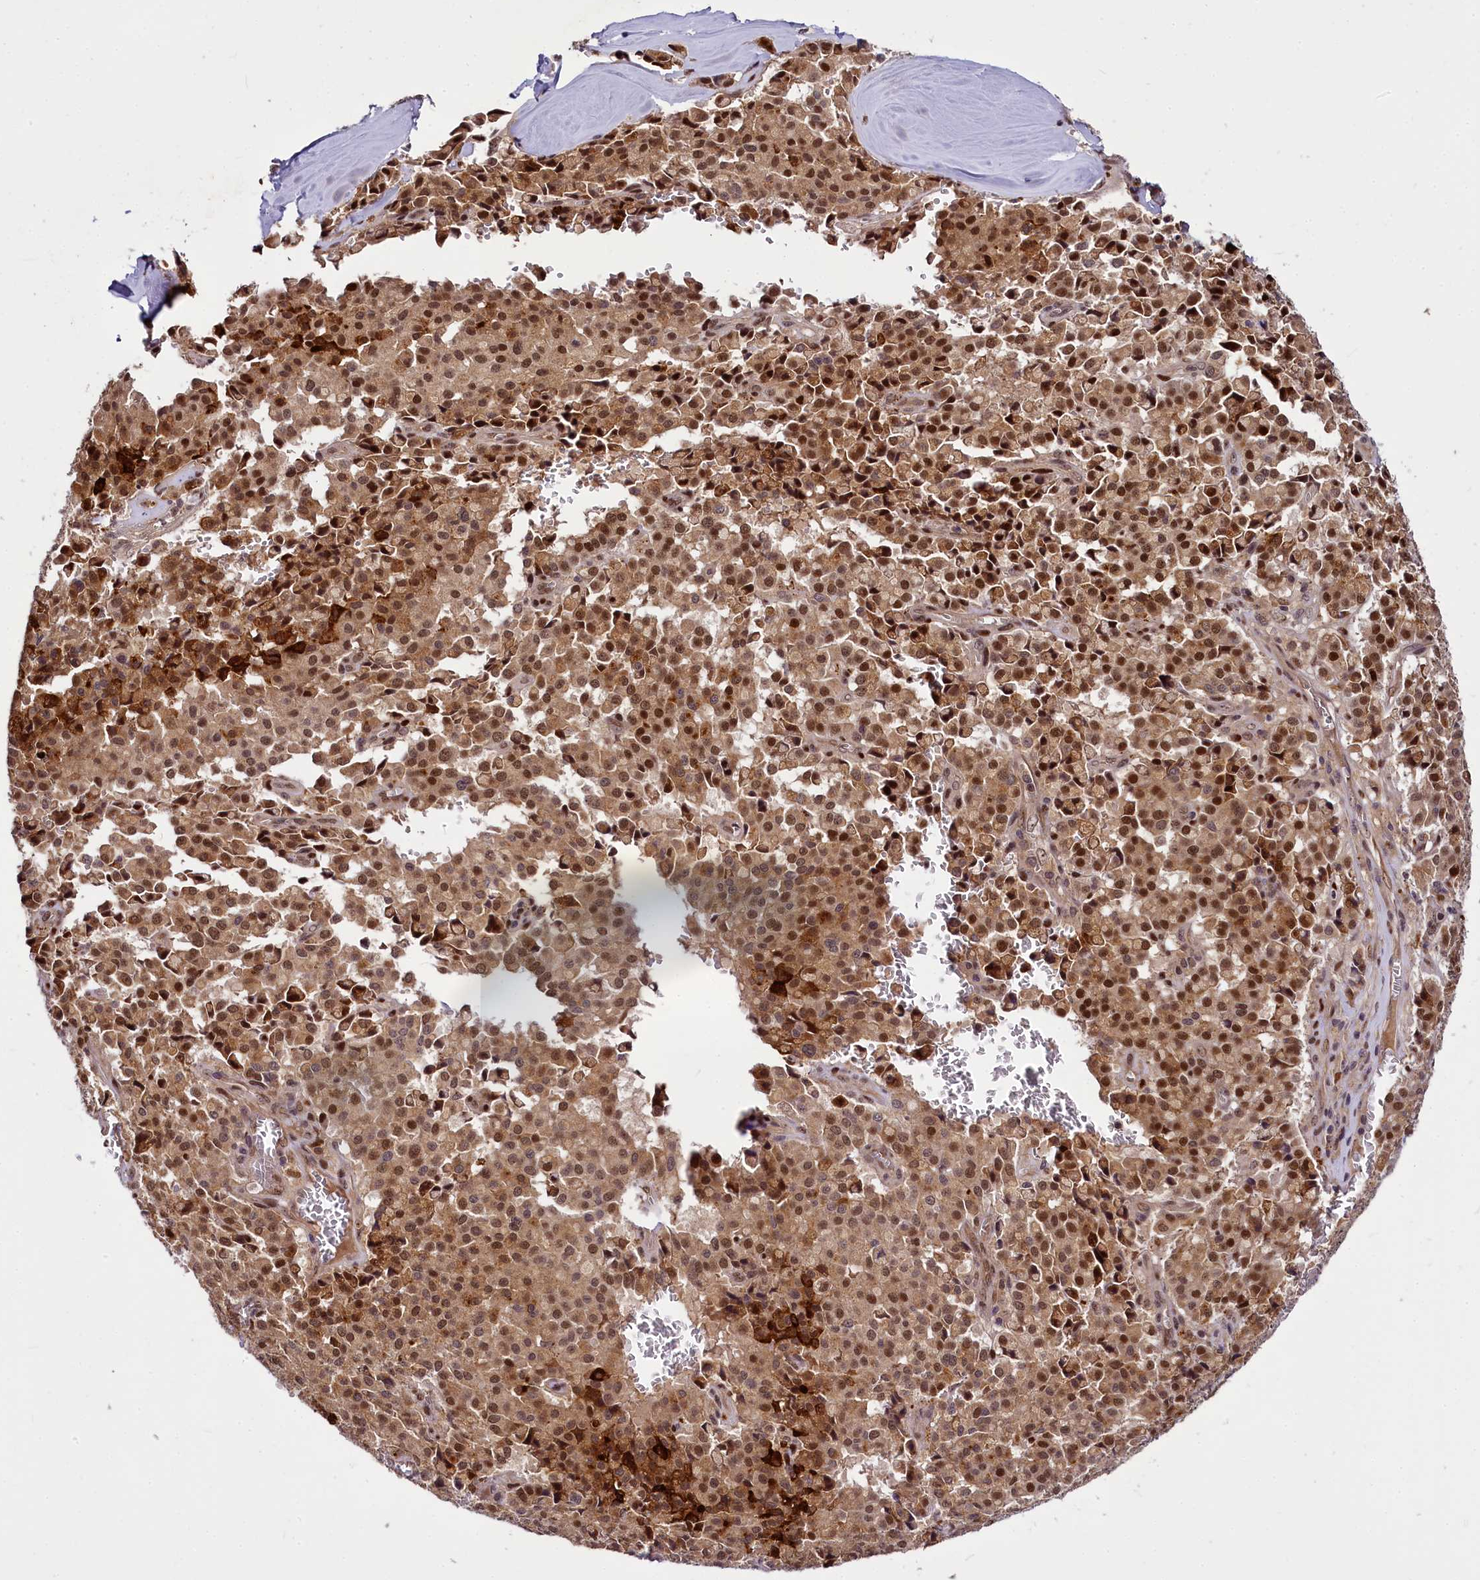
{"staining": {"intensity": "strong", "quantity": ">75%", "location": "cytoplasmic/membranous,nuclear"}, "tissue": "pancreatic cancer", "cell_type": "Tumor cells", "image_type": "cancer", "snomed": [{"axis": "morphology", "description": "Adenocarcinoma, NOS"}, {"axis": "topography", "description": "Pancreas"}], "caption": "Pancreatic cancer (adenocarcinoma) tissue reveals strong cytoplasmic/membranous and nuclear expression in about >75% of tumor cells The protein of interest is stained brown, and the nuclei are stained in blue (DAB (3,3'-diaminobenzidine) IHC with brightfield microscopy, high magnification).", "gene": "MAML2", "patient": {"sex": "male", "age": 65}}